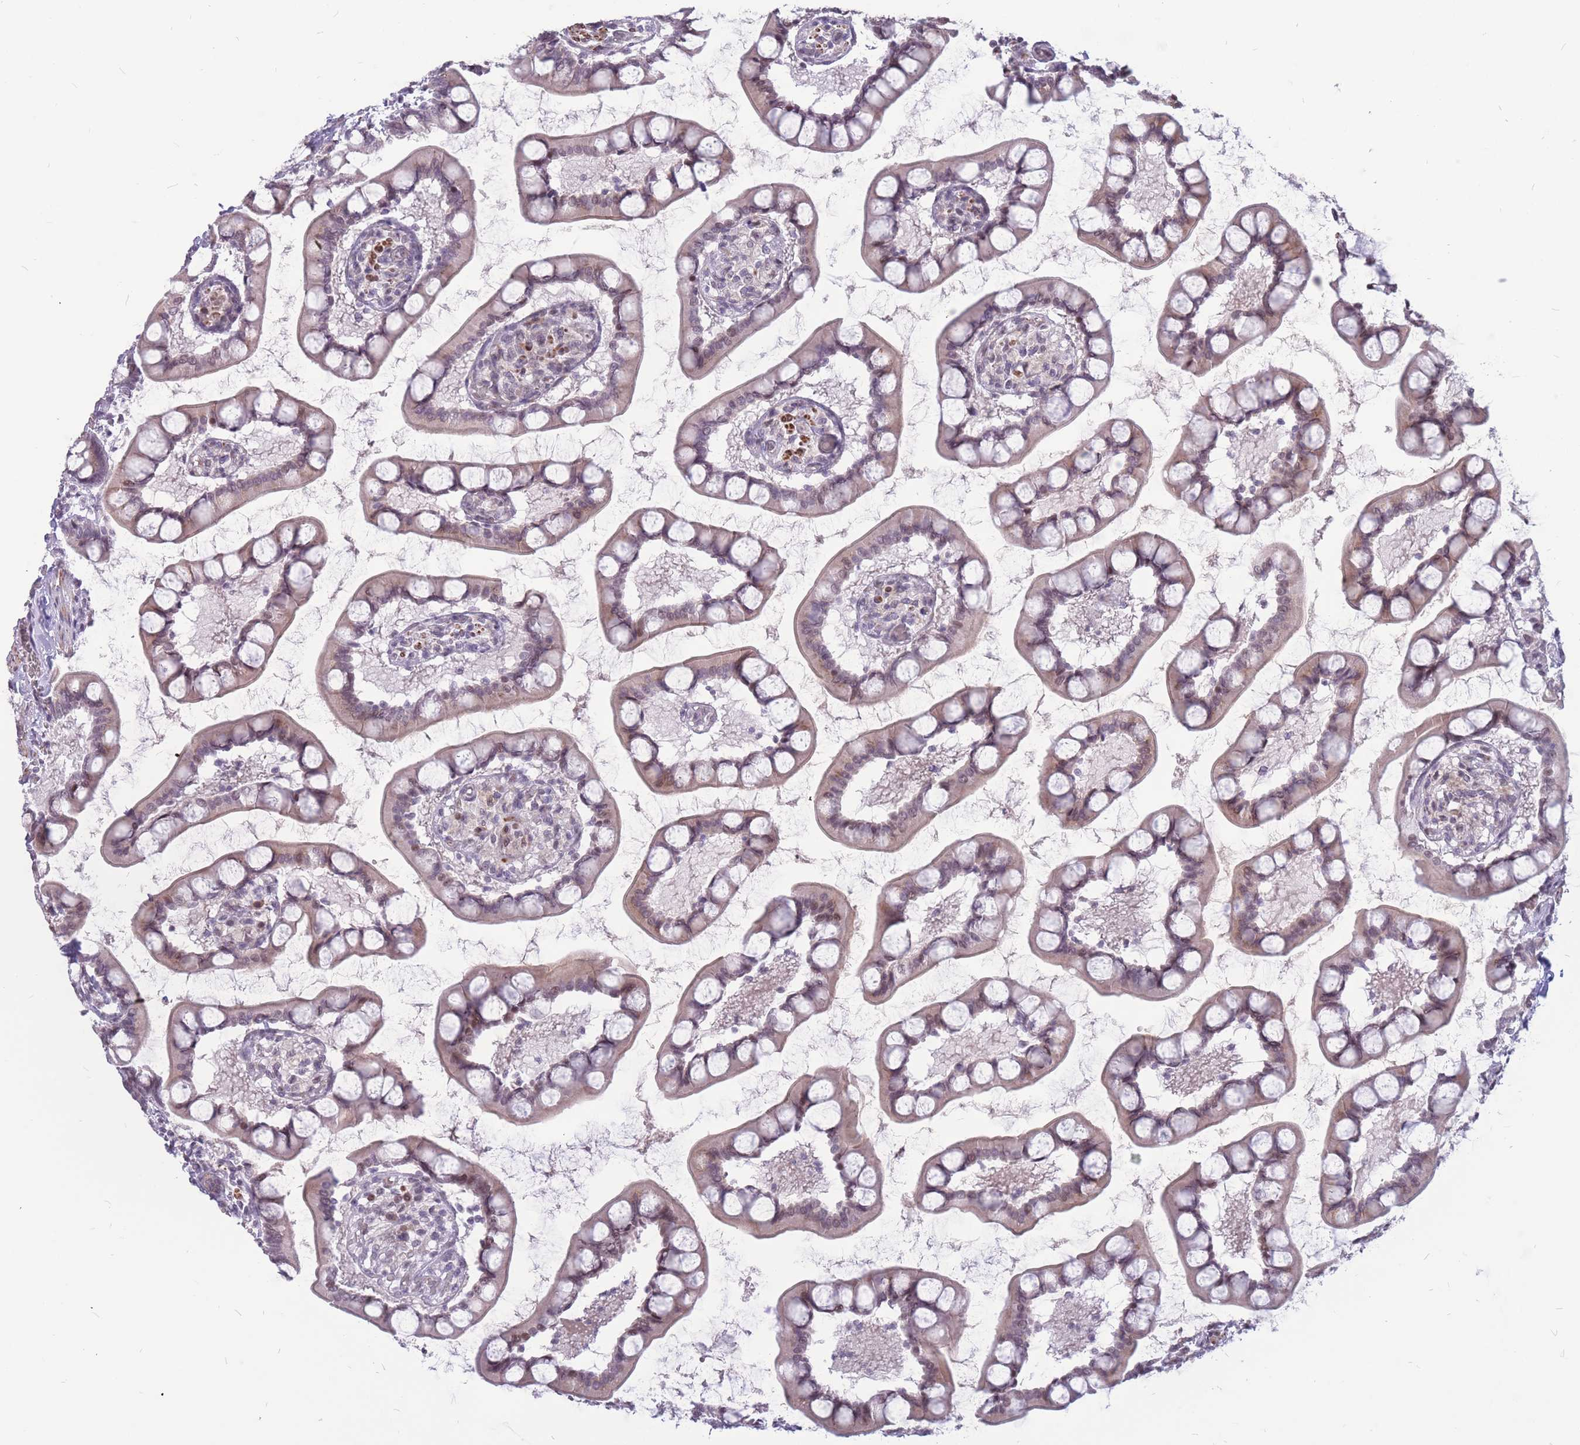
{"staining": {"intensity": "weak", "quantity": "25%-75%", "location": "cytoplasmic/membranous,nuclear"}, "tissue": "small intestine", "cell_type": "Glandular cells", "image_type": "normal", "snomed": [{"axis": "morphology", "description": "Normal tissue, NOS"}, {"axis": "topography", "description": "Small intestine"}], "caption": "Immunohistochemistry (IHC) image of benign small intestine: small intestine stained using immunohistochemistry (IHC) reveals low levels of weak protein expression localized specifically in the cytoplasmic/membranous,nuclear of glandular cells, appearing as a cytoplasmic/membranous,nuclear brown color.", "gene": "ADD2", "patient": {"sex": "male", "age": 52}}